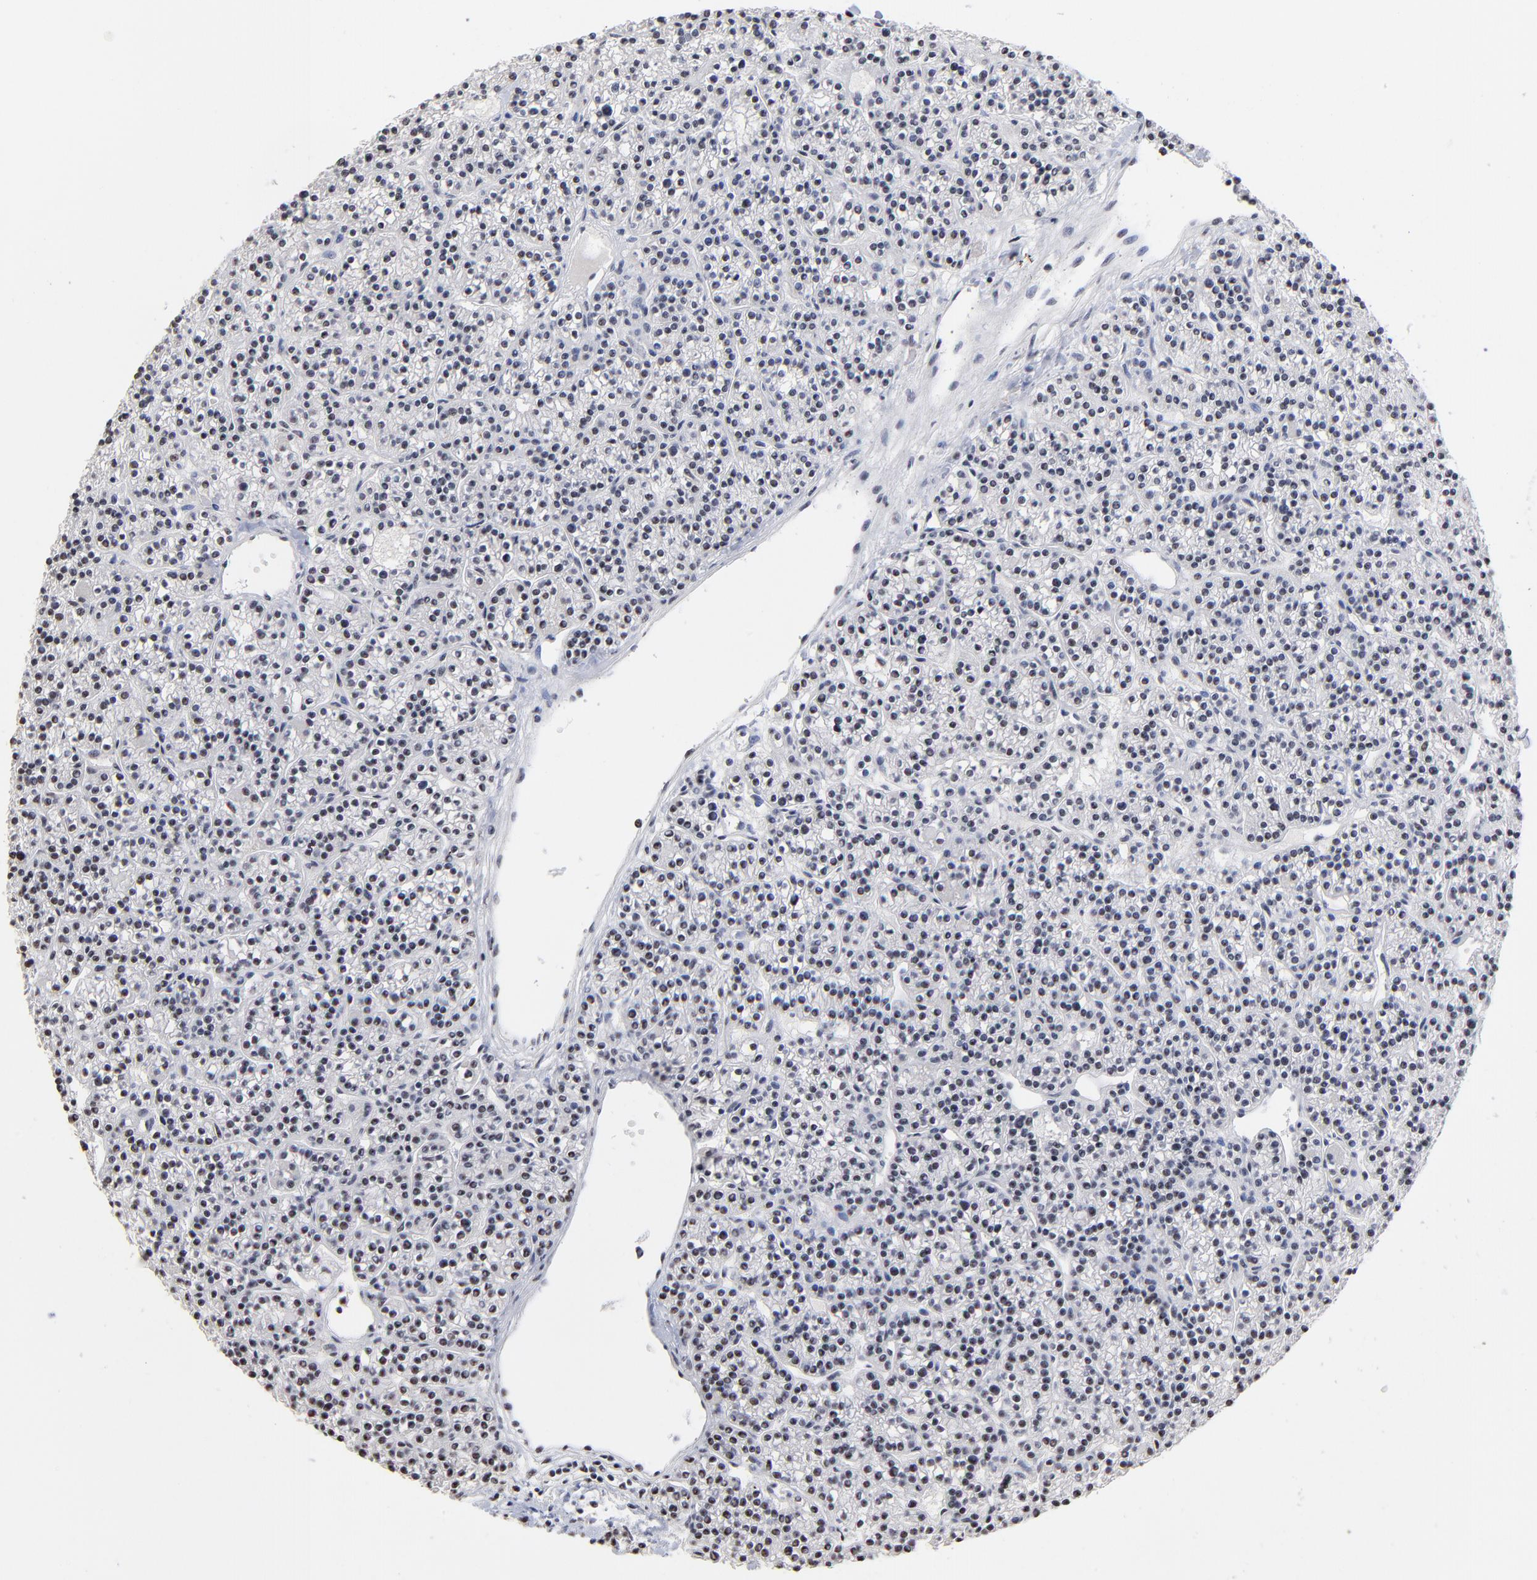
{"staining": {"intensity": "negative", "quantity": "none", "location": "none"}, "tissue": "parathyroid gland", "cell_type": "Glandular cells", "image_type": "normal", "snomed": [{"axis": "morphology", "description": "Normal tissue, NOS"}, {"axis": "topography", "description": "Parathyroid gland"}], "caption": "High magnification brightfield microscopy of normal parathyroid gland stained with DAB (brown) and counterstained with hematoxylin (blue): glandular cells show no significant expression. (DAB (3,3'-diaminobenzidine) immunohistochemistry (IHC), high magnification).", "gene": "MBD4", "patient": {"sex": "female", "age": 50}}